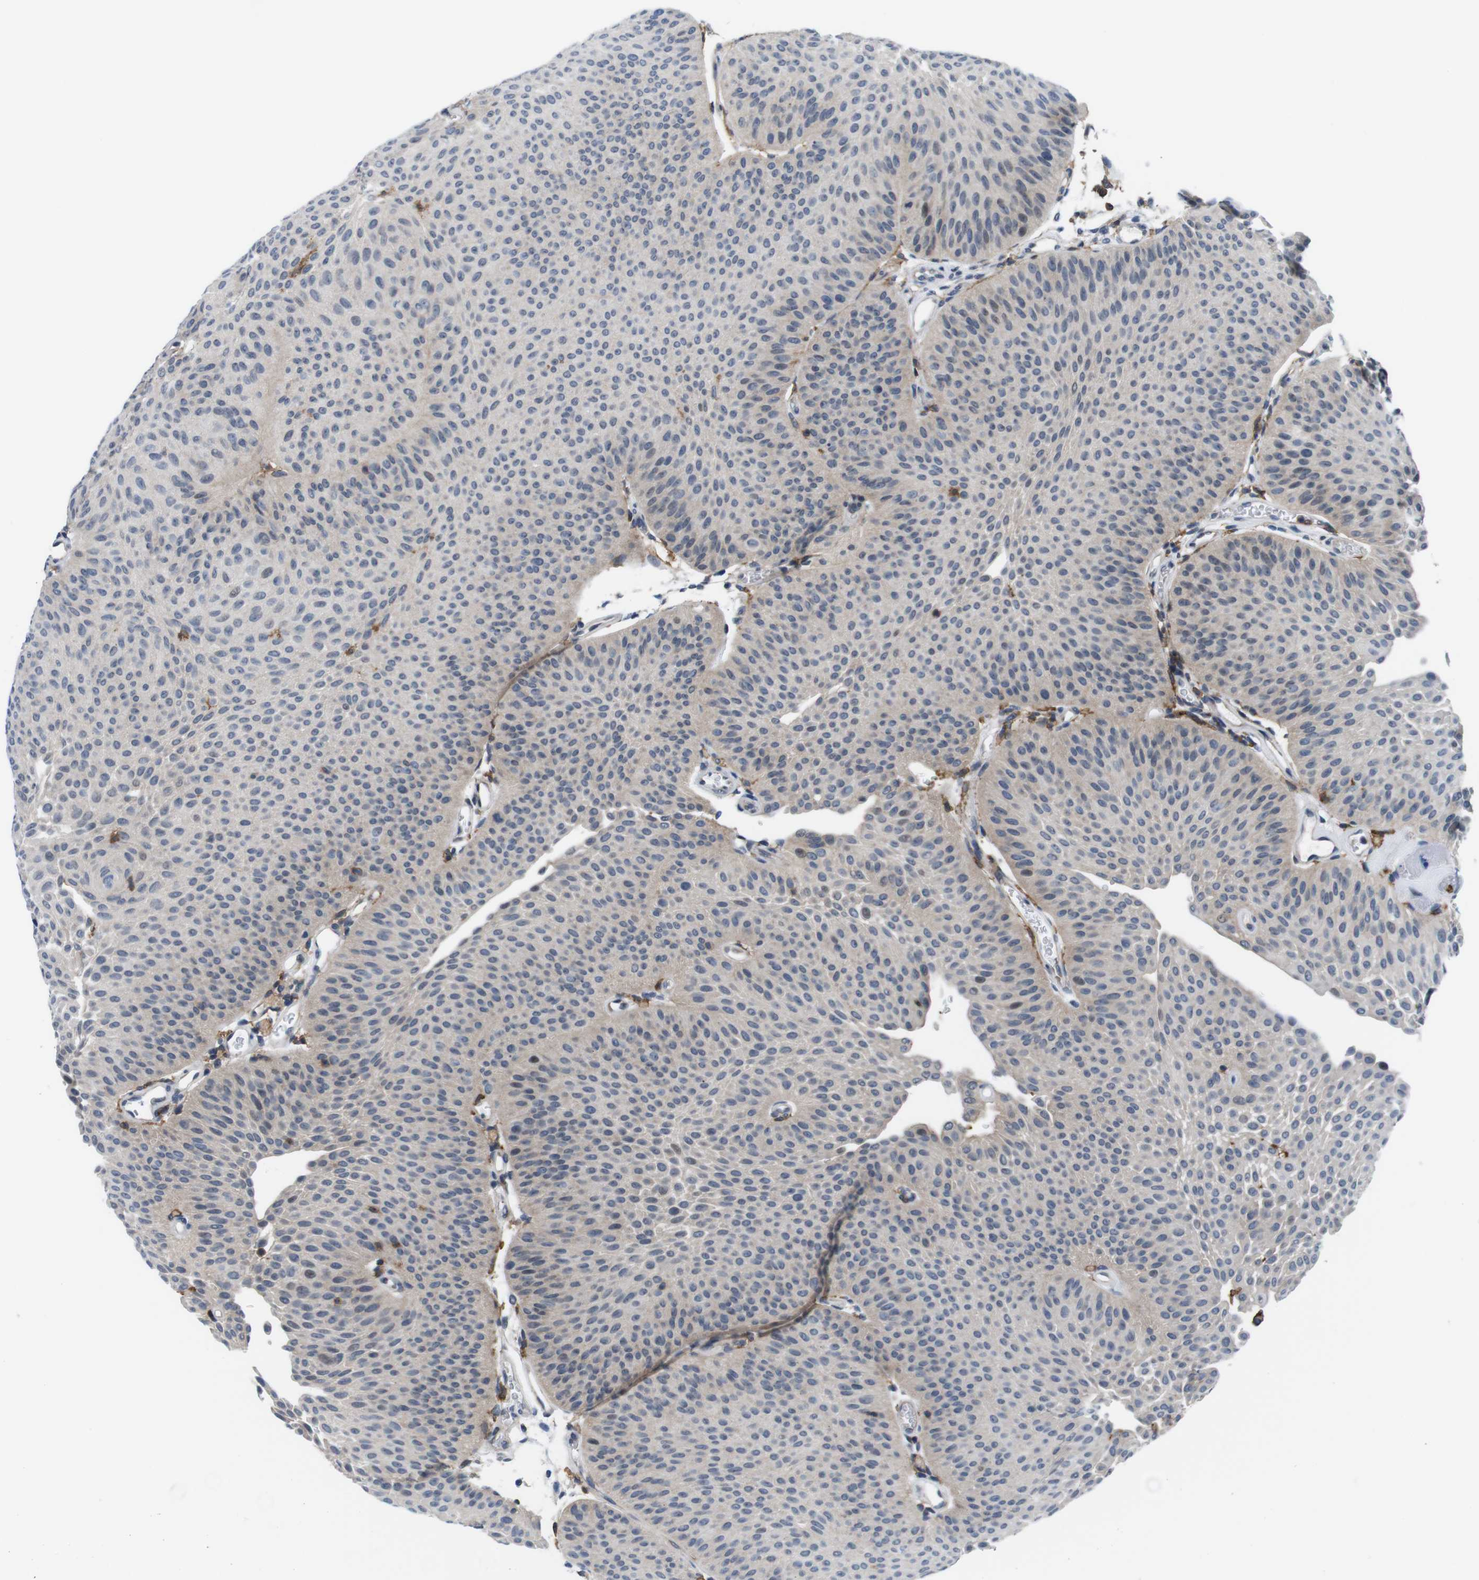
{"staining": {"intensity": "weak", "quantity": "<25%", "location": "cytoplasmic/membranous"}, "tissue": "urothelial cancer", "cell_type": "Tumor cells", "image_type": "cancer", "snomed": [{"axis": "morphology", "description": "Urothelial carcinoma, Low grade"}, {"axis": "topography", "description": "Urinary bladder"}], "caption": "Tumor cells show no significant expression in low-grade urothelial carcinoma. (DAB immunohistochemistry with hematoxylin counter stain).", "gene": "CD300C", "patient": {"sex": "female", "age": 60}}